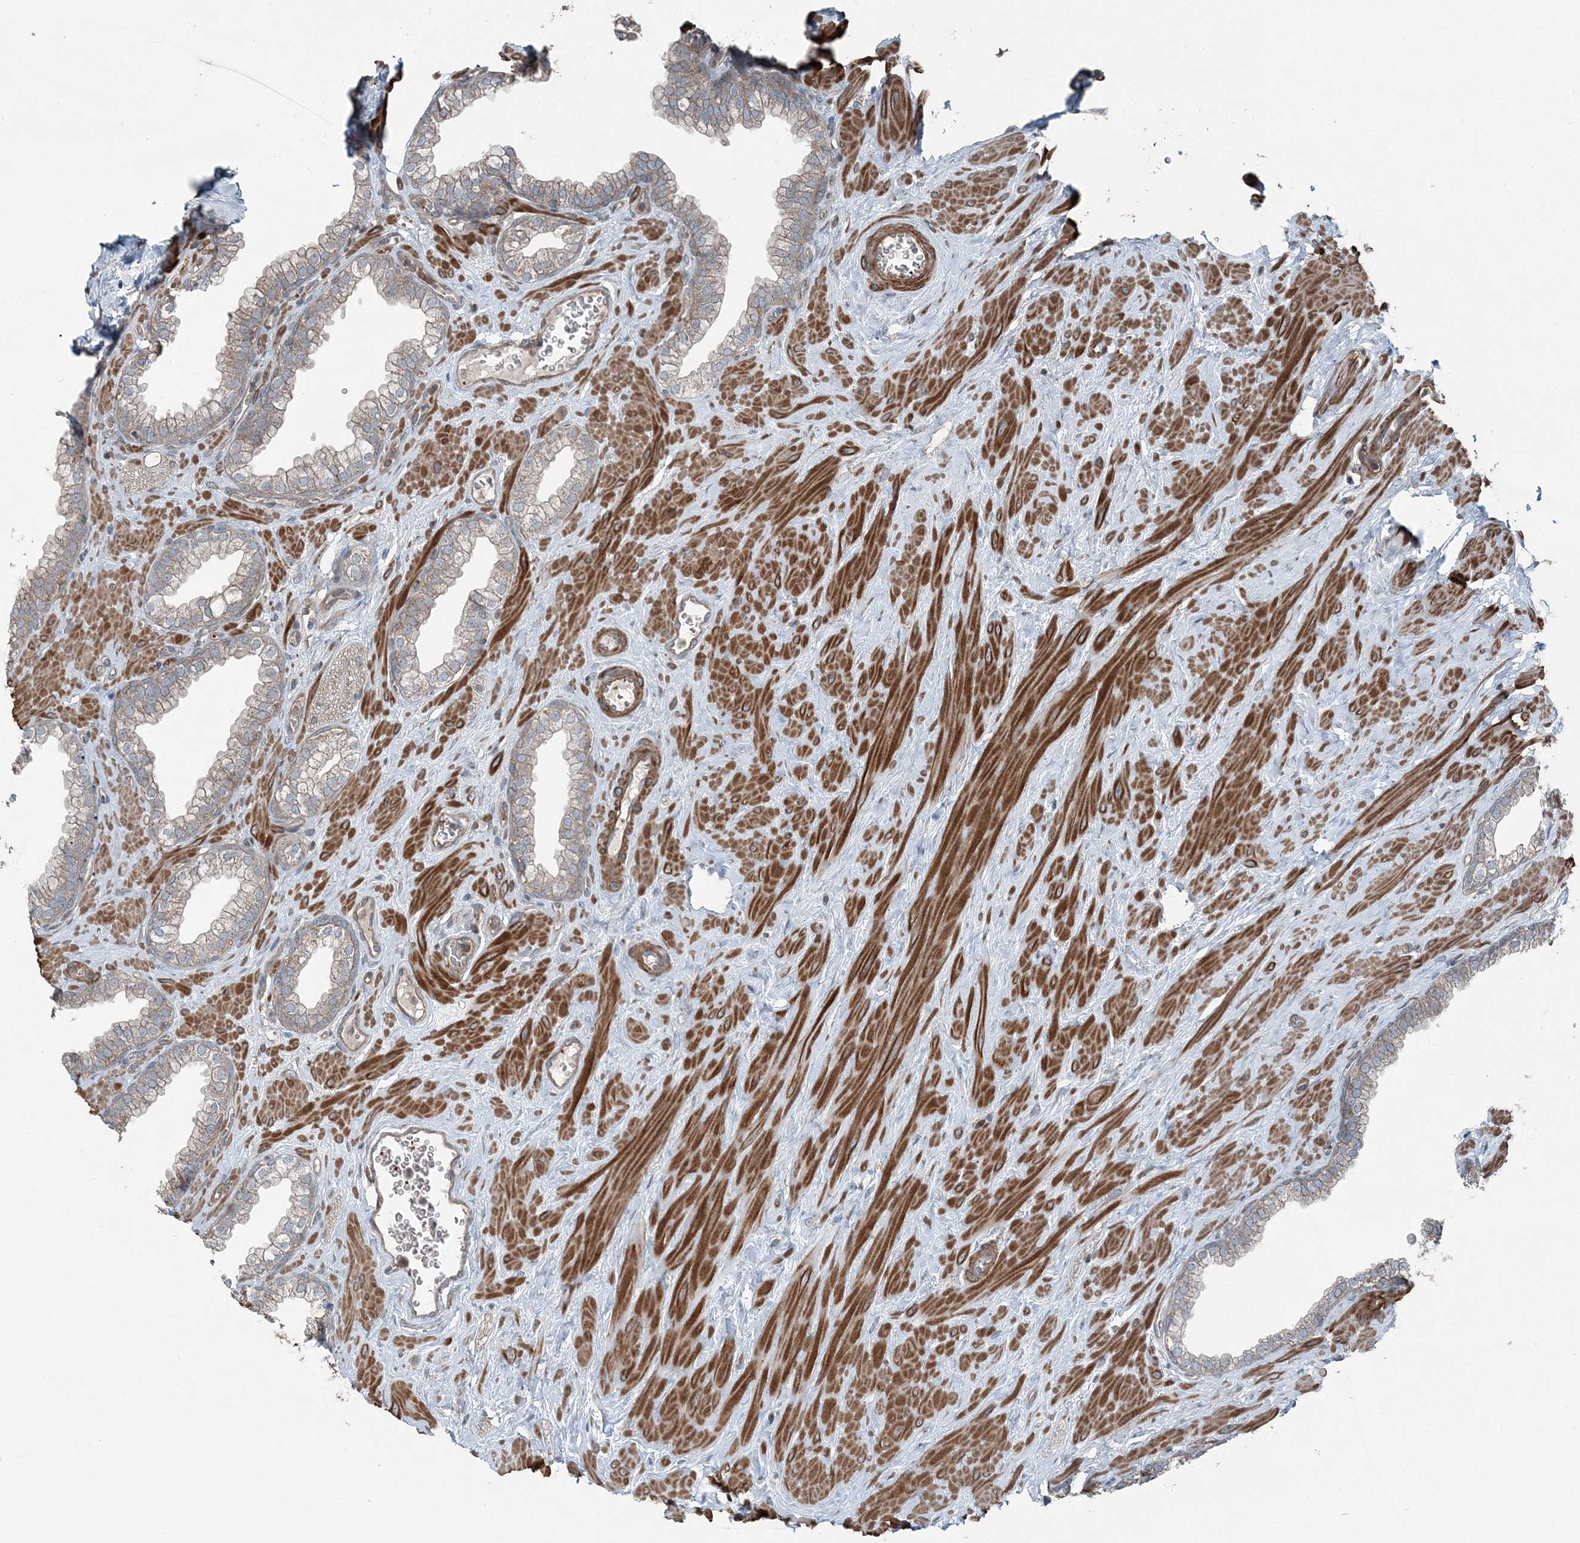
{"staining": {"intensity": "moderate", "quantity": "25%-75%", "location": "cytoplasmic/membranous"}, "tissue": "prostate", "cell_type": "Glandular cells", "image_type": "normal", "snomed": [{"axis": "morphology", "description": "Normal tissue, NOS"}, {"axis": "morphology", "description": "Urothelial carcinoma, Low grade"}, {"axis": "topography", "description": "Urinary bladder"}, {"axis": "topography", "description": "Prostate"}], "caption": "Immunohistochemical staining of benign prostate shows moderate cytoplasmic/membranous protein staining in approximately 25%-75% of glandular cells.", "gene": "KY", "patient": {"sex": "male", "age": 60}}